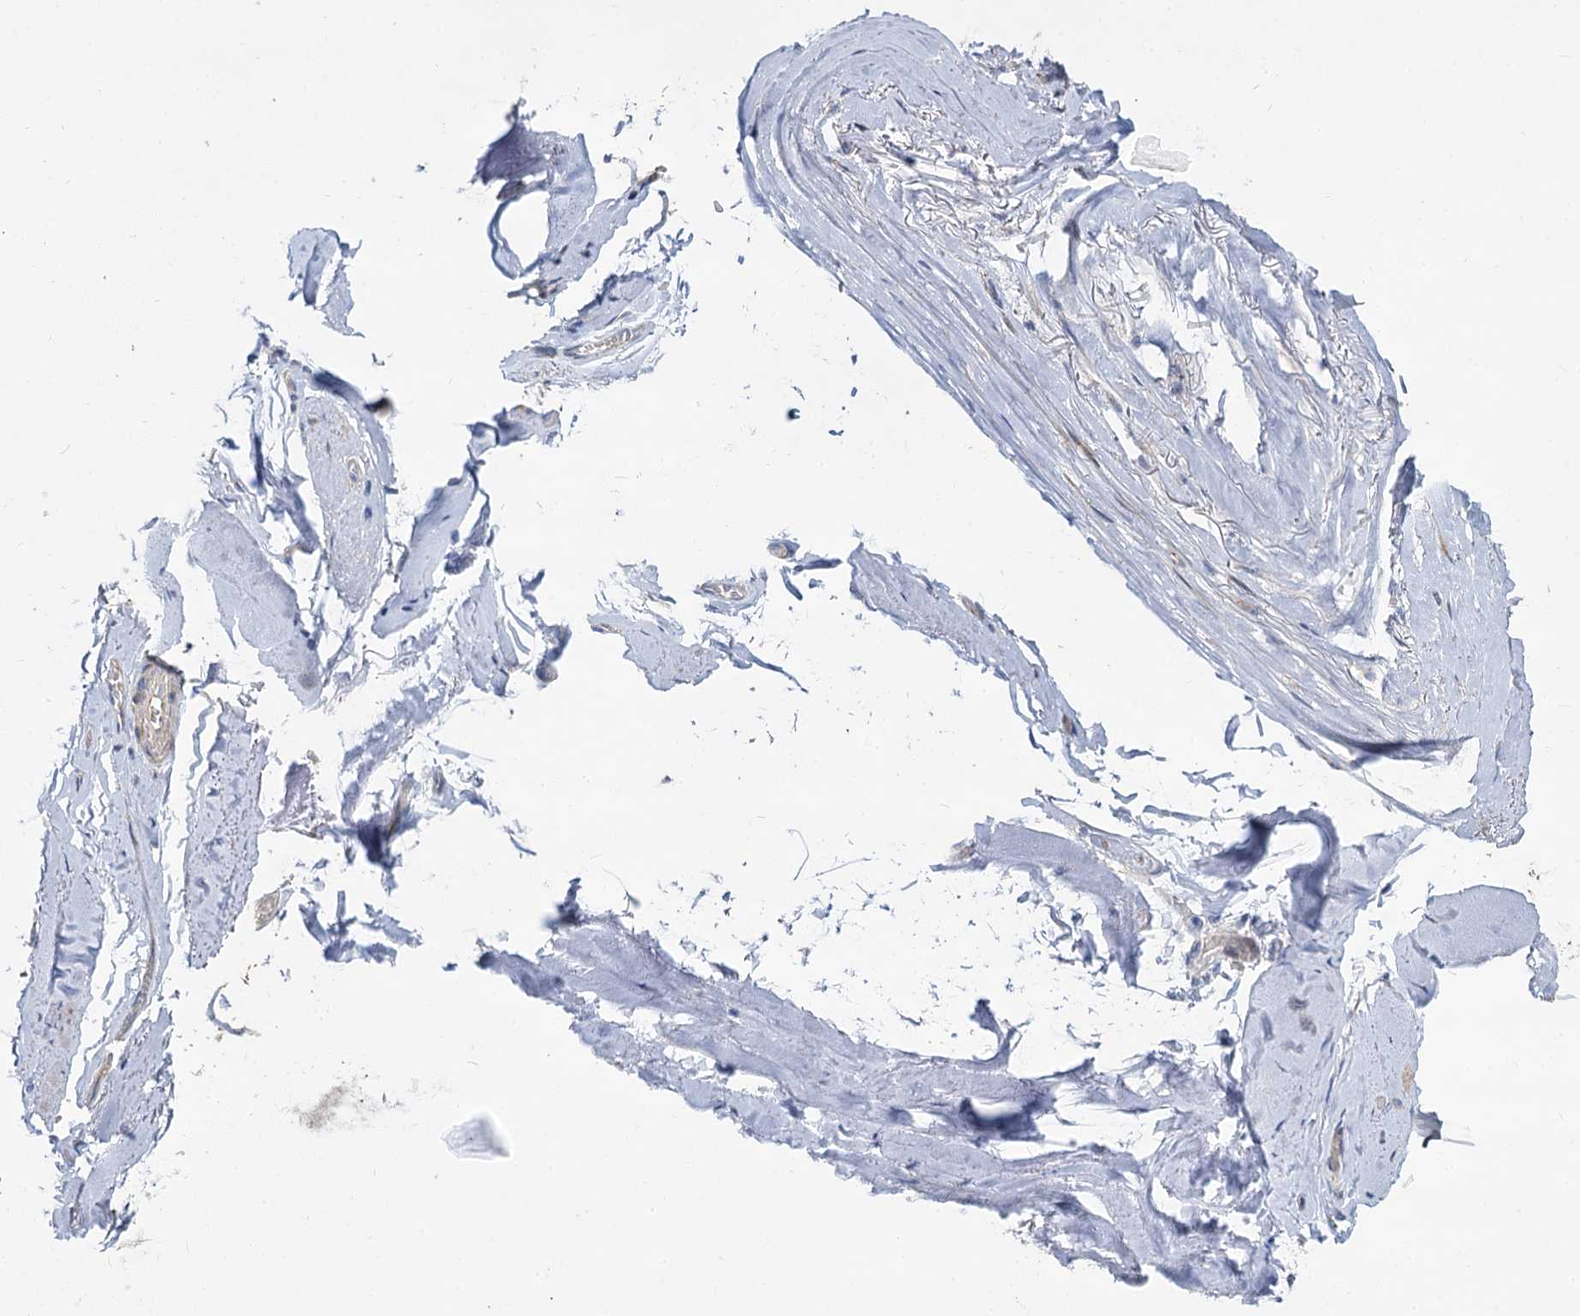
{"staining": {"intensity": "weak", "quantity": "25%-75%", "location": "cytoplasmic/membranous"}, "tissue": "adipose tissue", "cell_type": "Adipocytes", "image_type": "normal", "snomed": [{"axis": "morphology", "description": "Normal tissue, NOS"}, {"axis": "morphology", "description": "Basal cell carcinoma"}, {"axis": "topography", "description": "Skin"}], "caption": "Weak cytoplasmic/membranous protein positivity is present in about 25%-75% of adipocytes in adipose tissue.", "gene": "TRIM77", "patient": {"sex": "female", "age": 89}}